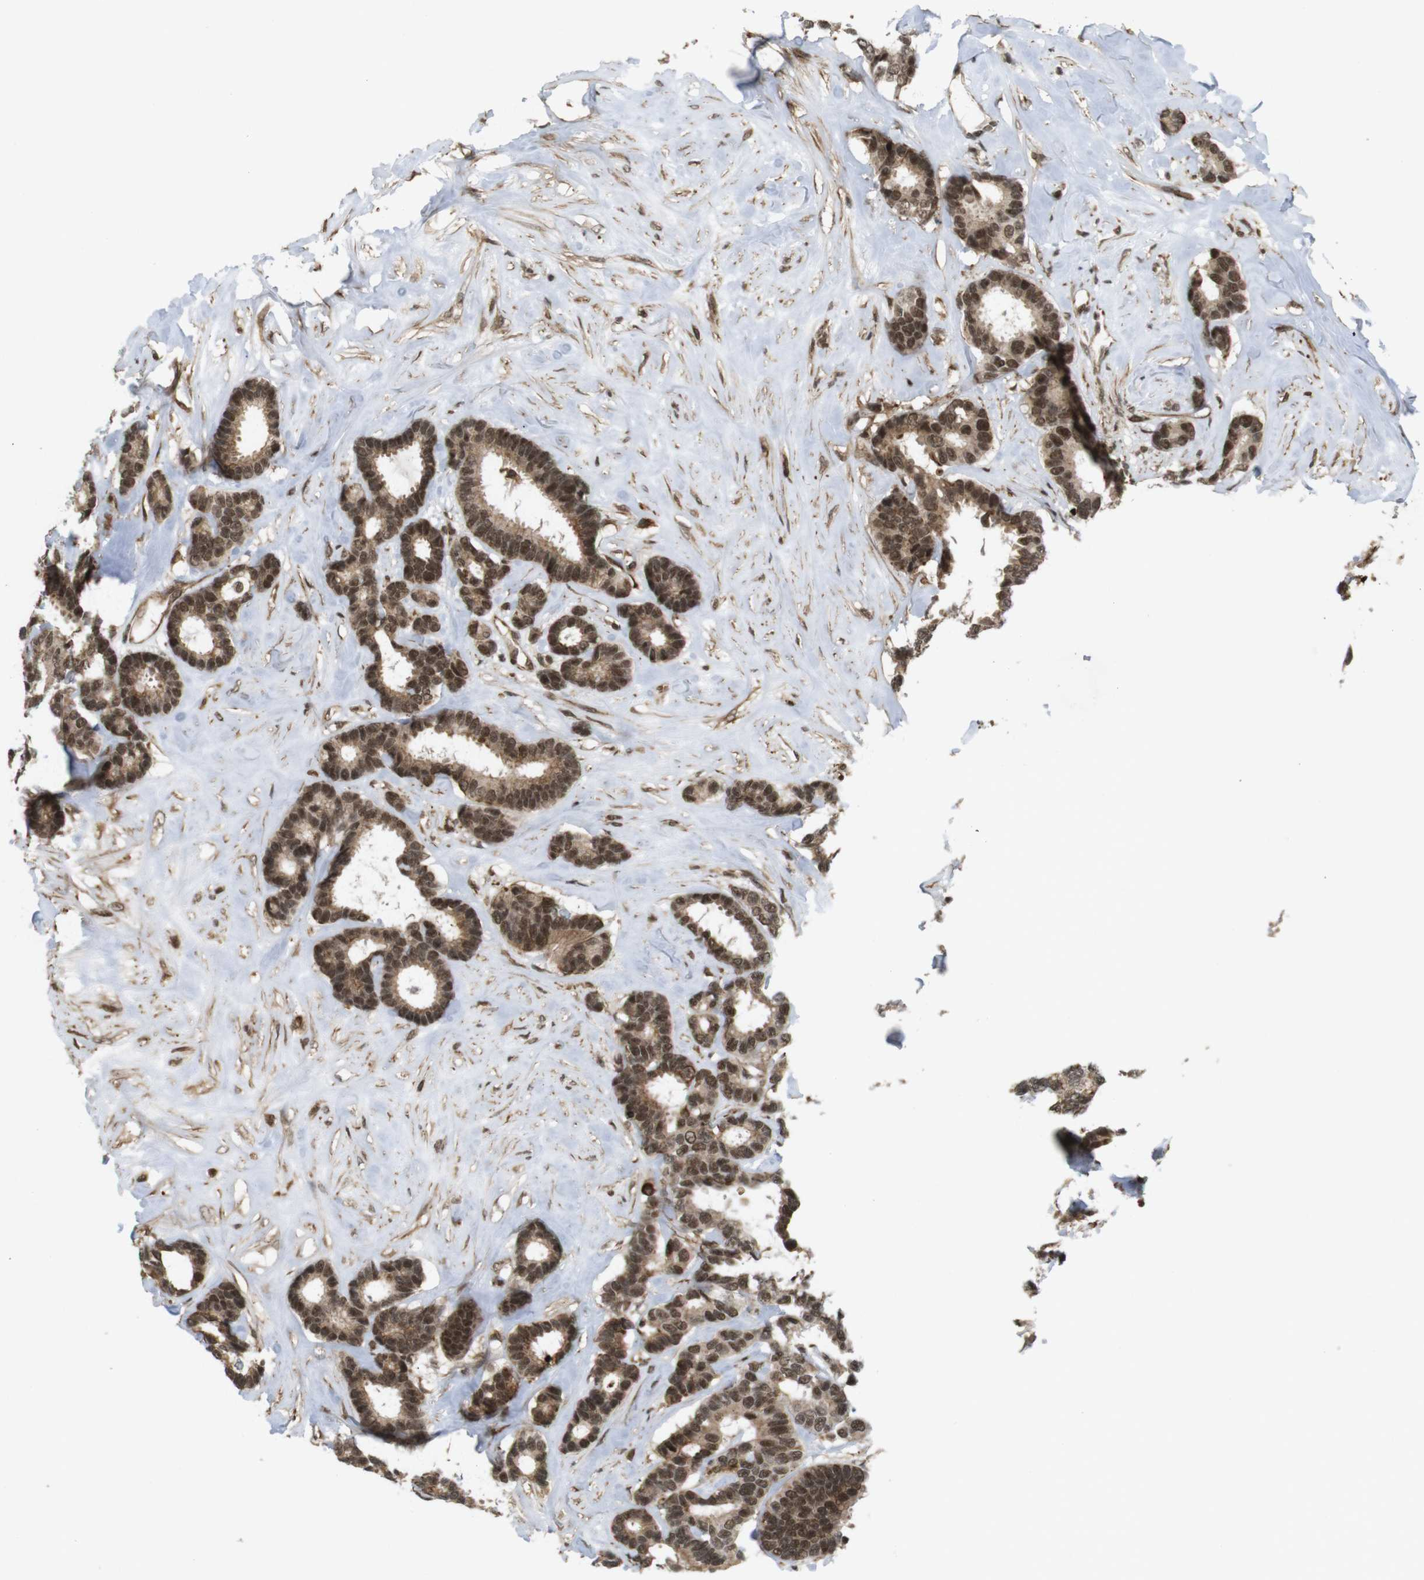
{"staining": {"intensity": "moderate", "quantity": ">75%", "location": "cytoplasmic/membranous,nuclear"}, "tissue": "breast cancer", "cell_type": "Tumor cells", "image_type": "cancer", "snomed": [{"axis": "morphology", "description": "Duct carcinoma"}, {"axis": "topography", "description": "Breast"}], "caption": "Immunohistochemistry (IHC) photomicrograph of human breast cancer (intraductal carcinoma) stained for a protein (brown), which exhibits medium levels of moderate cytoplasmic/membranous and nuclear positivity in about >75% of tumor cells.", "gene": "SP2", "patient": {"sex": "female", "age": 87}}